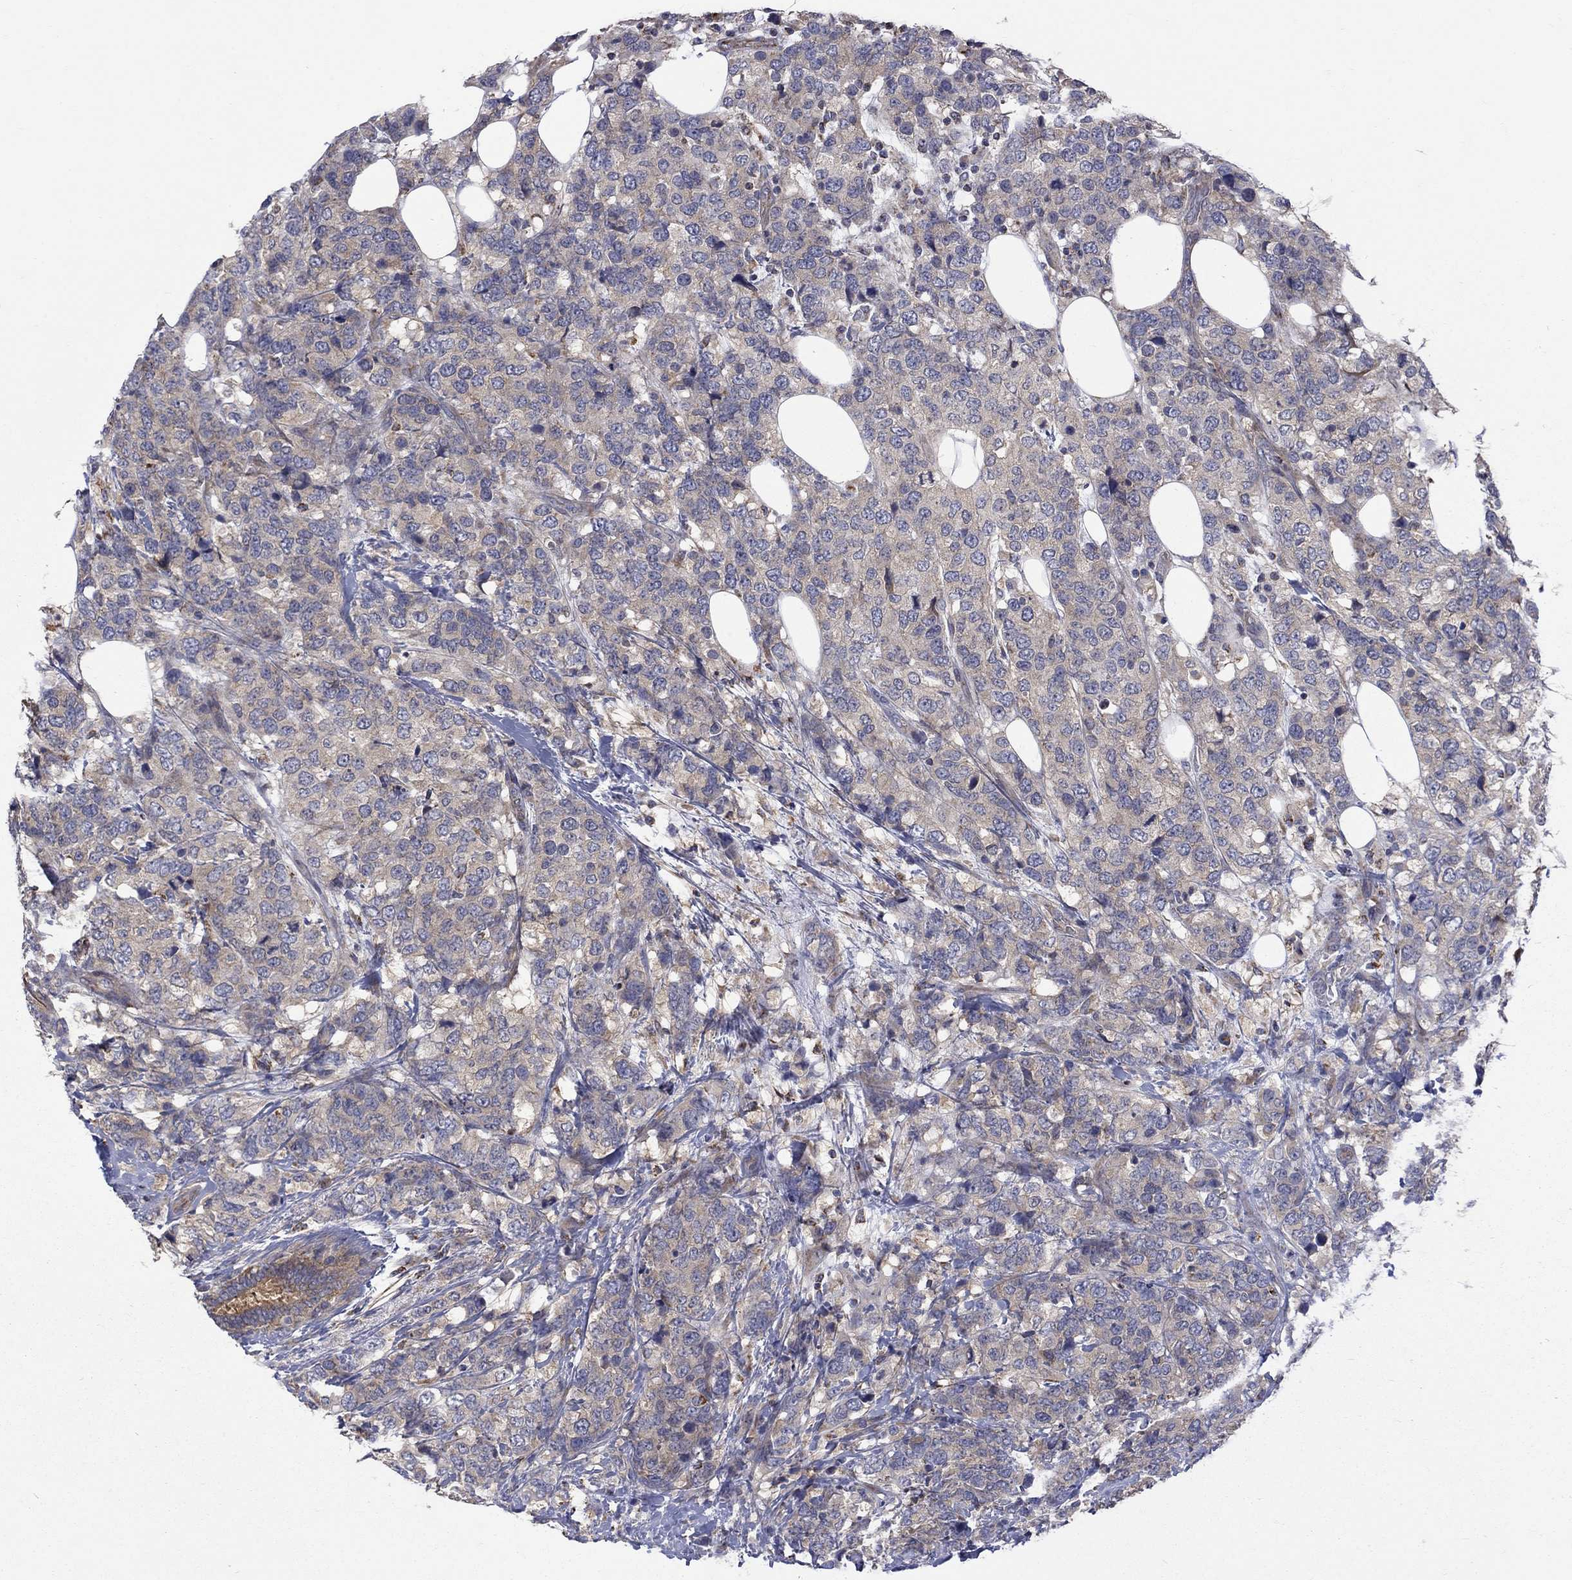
{"staining": {"intensity": "negative", "quantity": "none", "location": "none"}, "tissue": "breast cancer", "cell_type": "Tumor cells", "image_type": "cancer", "snomed": [{"axis": "morphology", "description": "Lobular carcinoma"}, {"axis": "topography", "description": "Breast"}], "caption": "Breast cancer stained for a protein using IHC displays no staining tumor cells.", "gene": "SH2B1", "patient": {"sex": "female", "age": 59}}